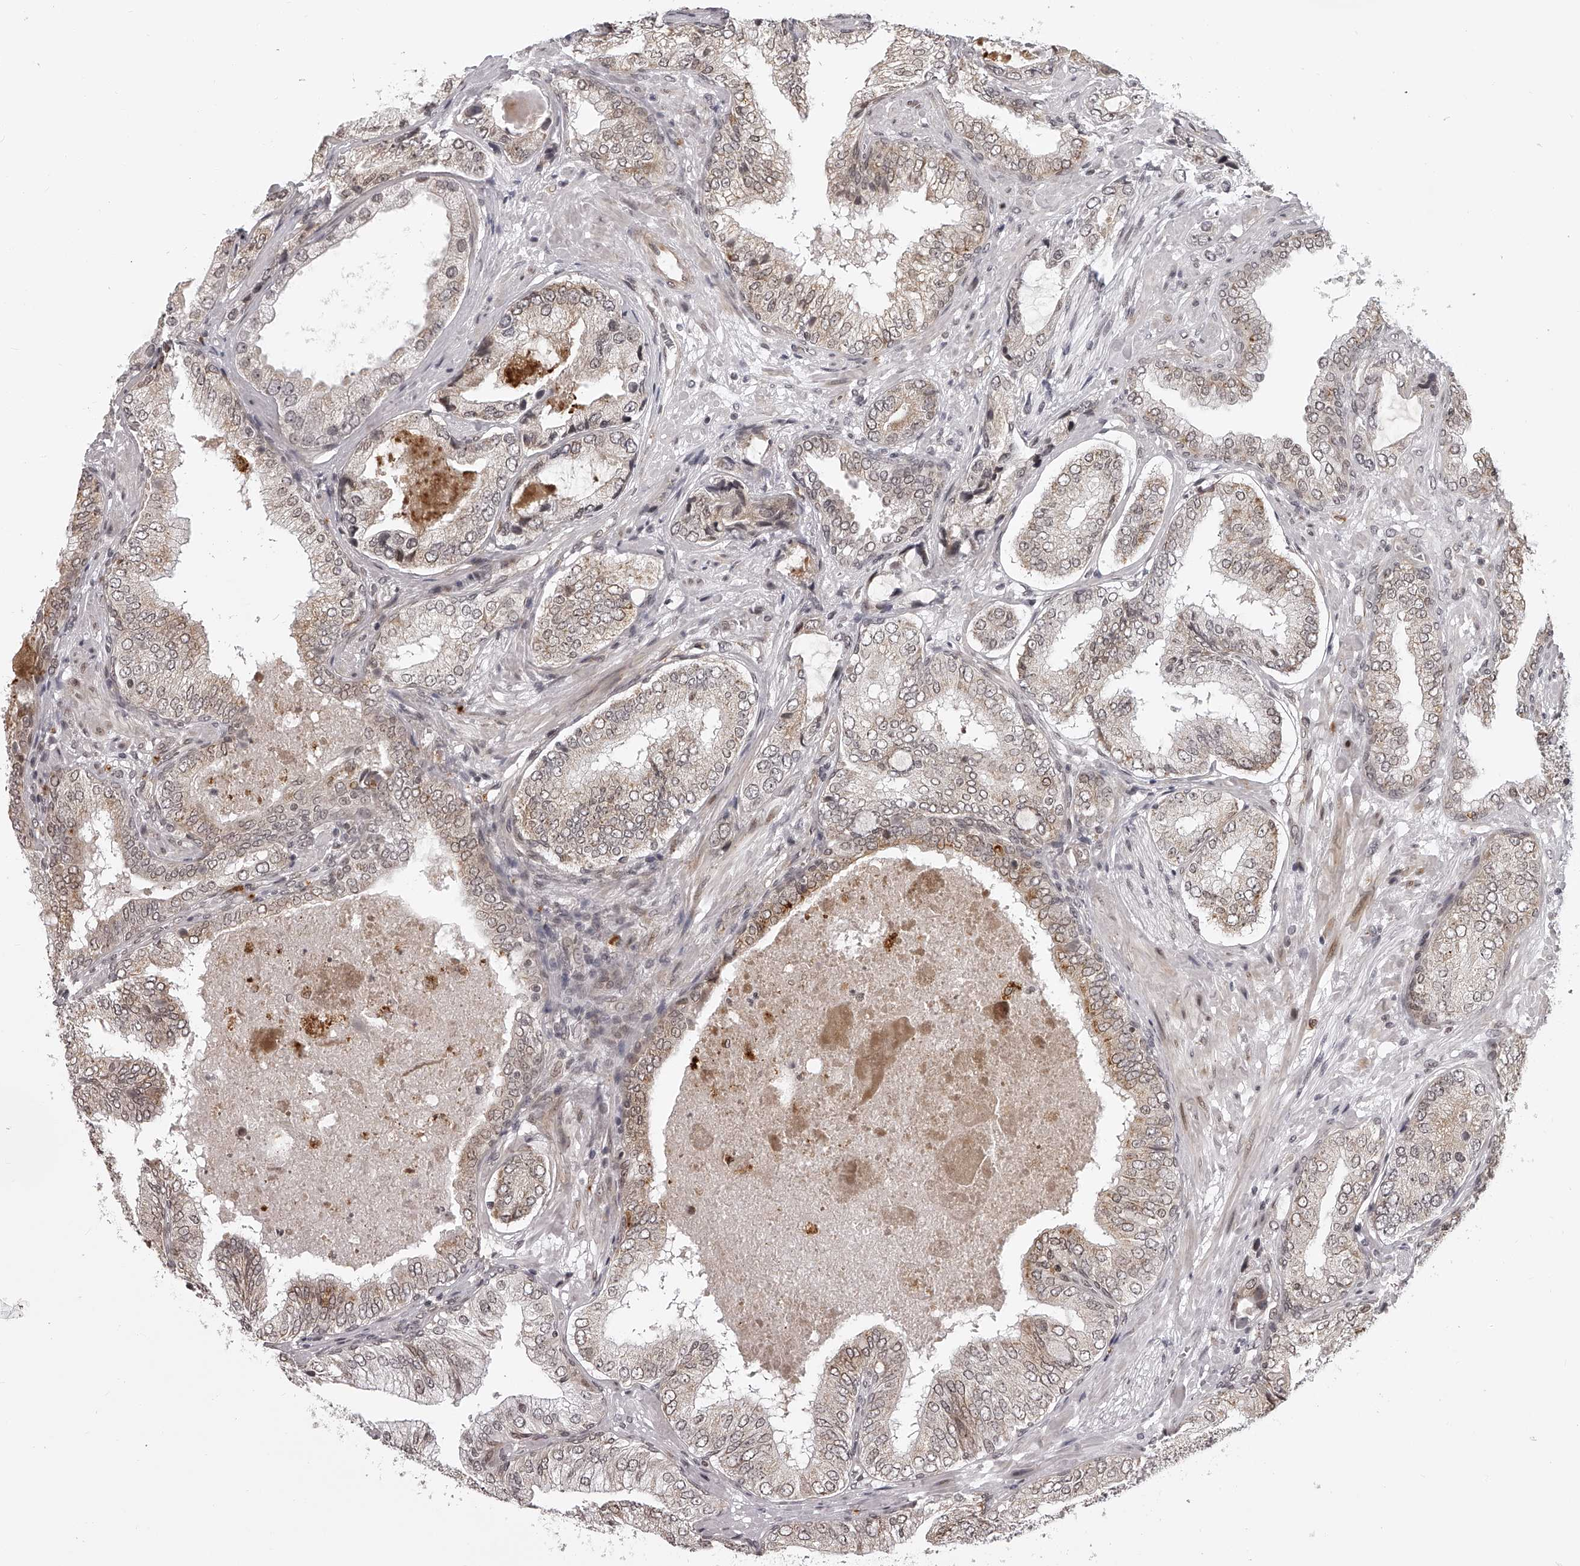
{"staining": {"intensity": "weak", "quantity": ">75%", "location": "cytoplasmic/membranous,nuclear"}, "tissue": "prostate cancer", "cell_type": "Tumor cells", "image_type": "cancer", "snomed": [{"axis": "morphology", "description": "Normal tissue, NOS"}, {"axis": "morphology", "description": "Adenocarcinoma, High grade"}, {"axis": "topography", "description": "Prostate"}, {"axis": "topography", "description": "Peripheral nerve tissue"}], "caption": "A histopathology image of prostate adenocarcinoma (high-grade) stained for a protein demonstrates weak cytoplasmic/membranous and nuclear brown staining in tumor cells. (Stains: DAB in brown, nuclei in blue, Microscopy: brightfield microscopy at high magnification).", "gene": "ODF2L", "patient": {"sex": "male", "age": 59}}